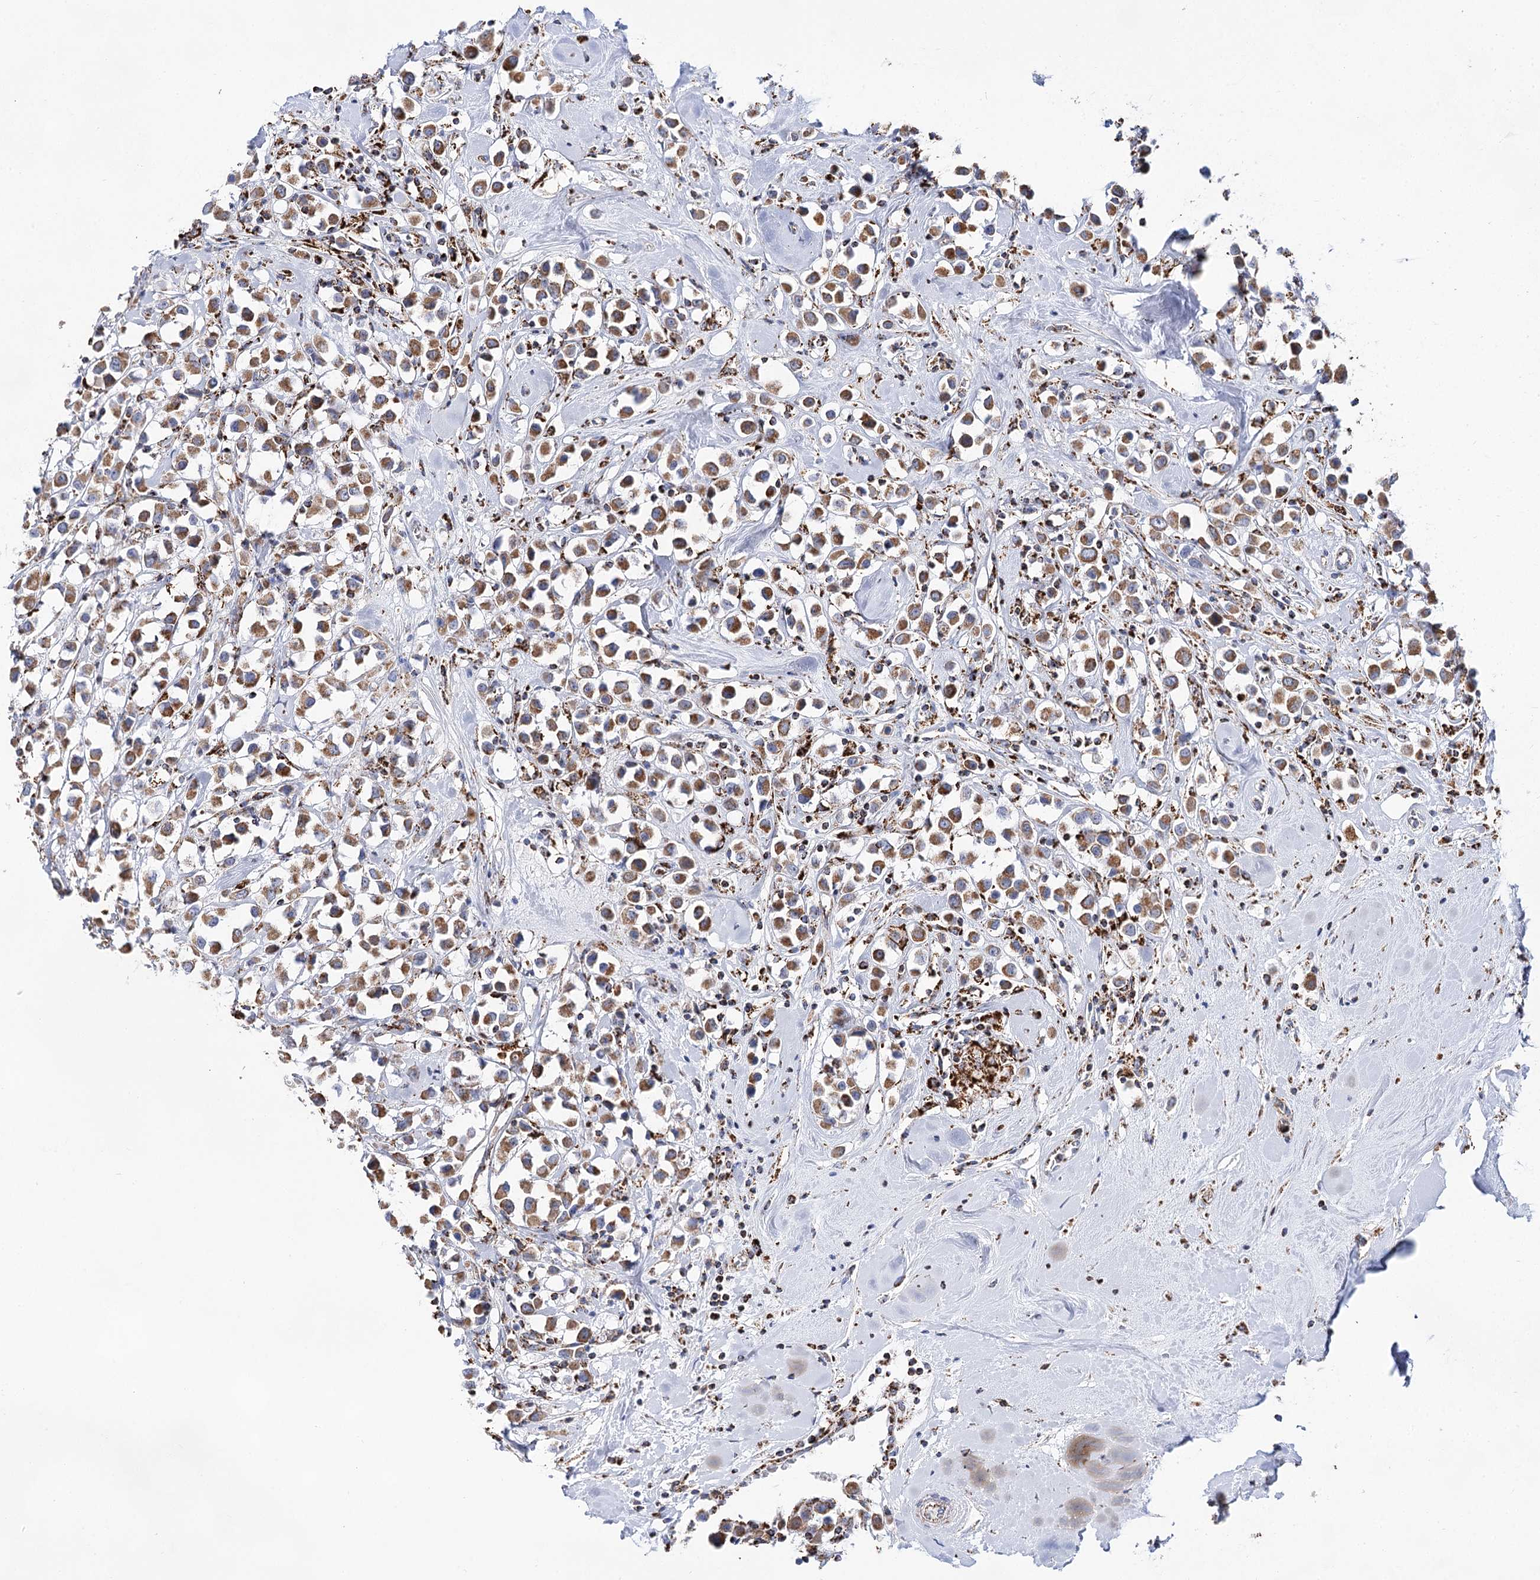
{"staining": {"intensity": "moderate", "quantity": ">75%", "location": "cytoplasmic/membranous"}, "tissue": "breast cancer", "cell_type": "Tumor cells", "image_type": "cancer", "snomed": [{"axis": "morphology", "description": "Duct carcinoma"}, {"axis": "topography", "description": "Breast"}], "caption": "Breast cancer stained with a brown dye shows moderate cytoplasmic/membranous positive expression in approximately >75% of tumor cells.", "gene": "NADK2", "patient": {"sex": "female", "age": 61}}